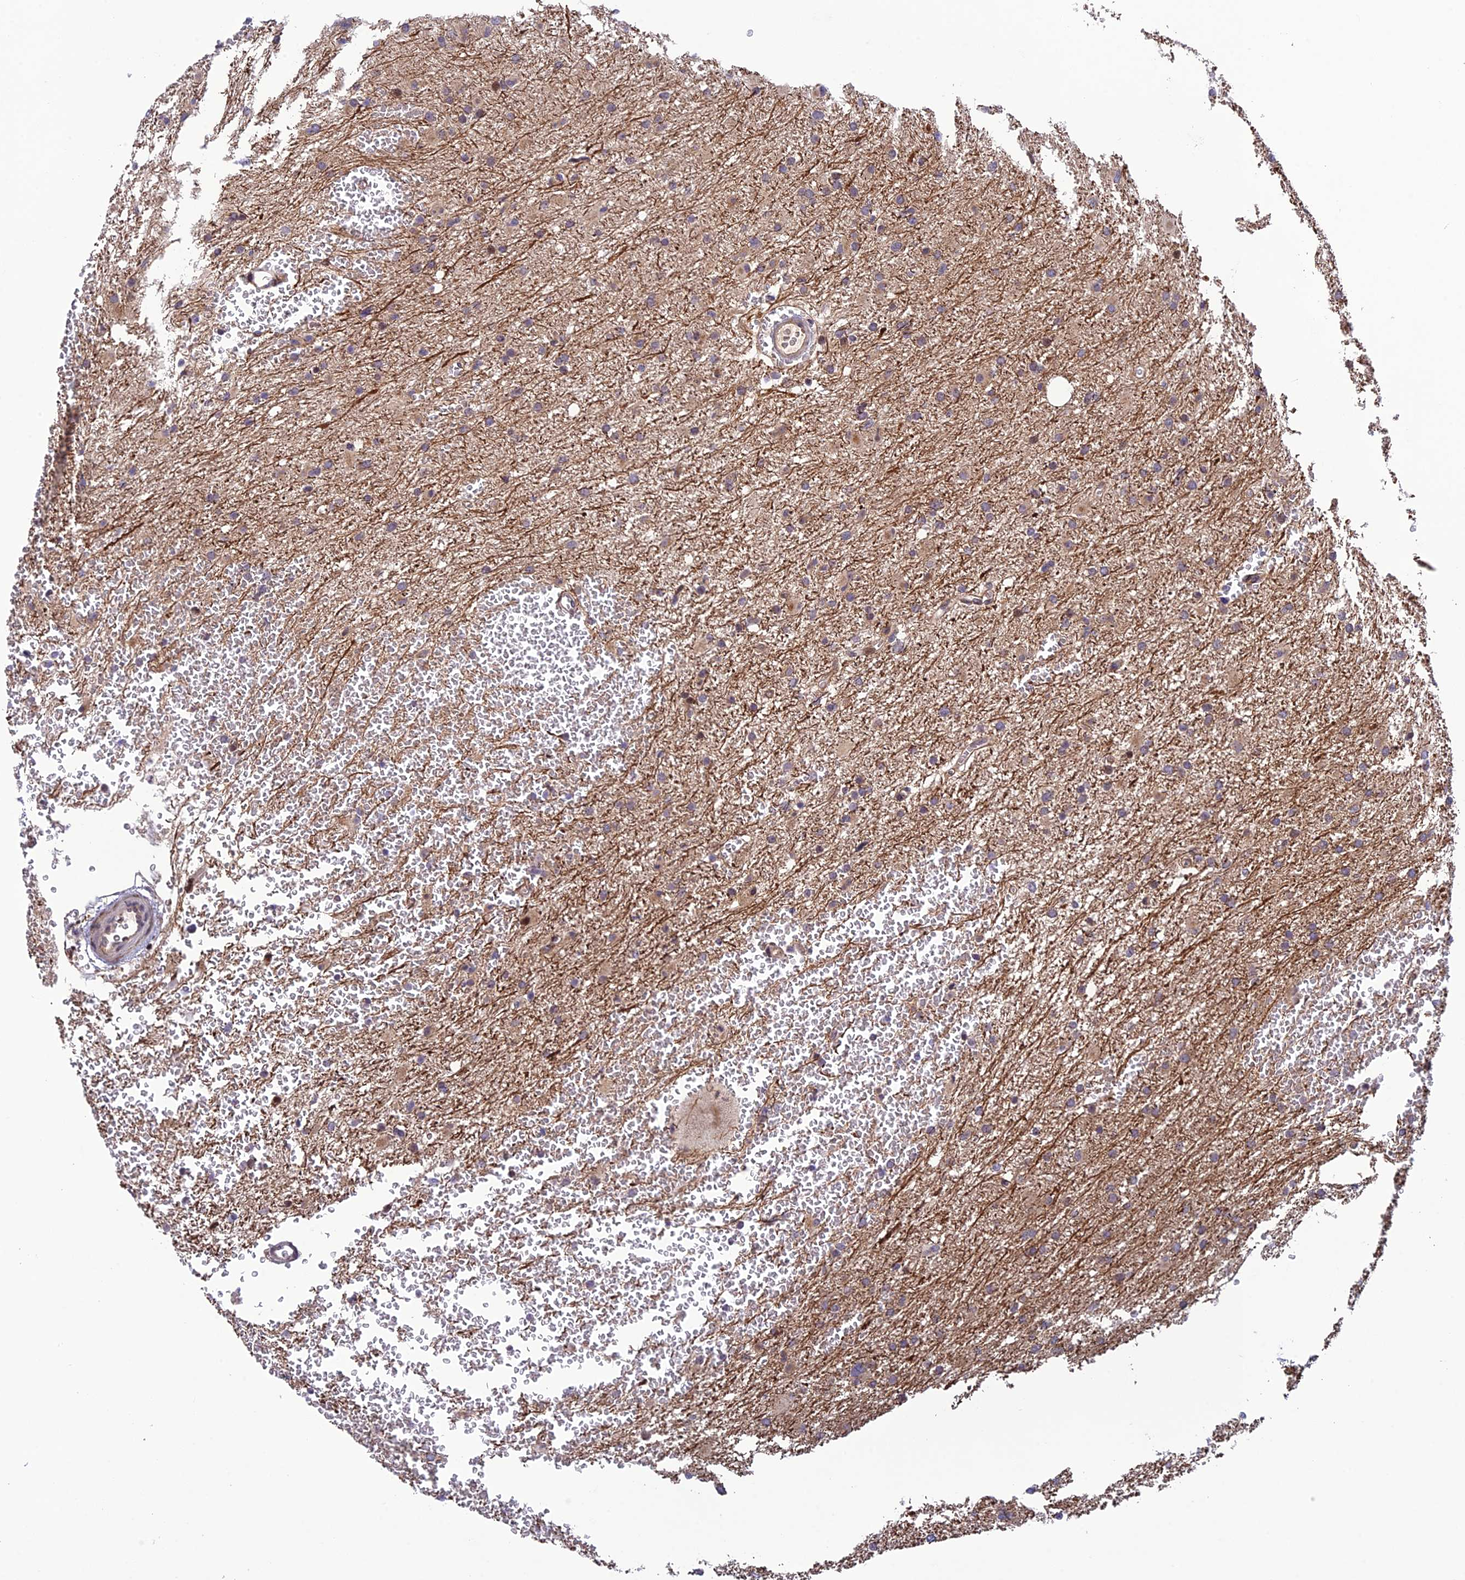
{"staining": {"intensity": "weak", "quantity": ">75%", "location": "cytoplasmic/membranous"}, "tissue": "glioma", "cell_type": "Tumor cells", "image_type": "cancer", "snomed": [{"axis": "morphology", "description": "Glioma, malignant, High grade"}, {"axis": "topography", "description": "Cerebral cortex"}], "caption": "Immunohistochemical staining of human glioma demonstrates weak cytoplasmic/membranous protein positivity in approximately >75% of tumor cells.", "gene": "SMIM7", "patient": {"sex": "female", "age": 36}}